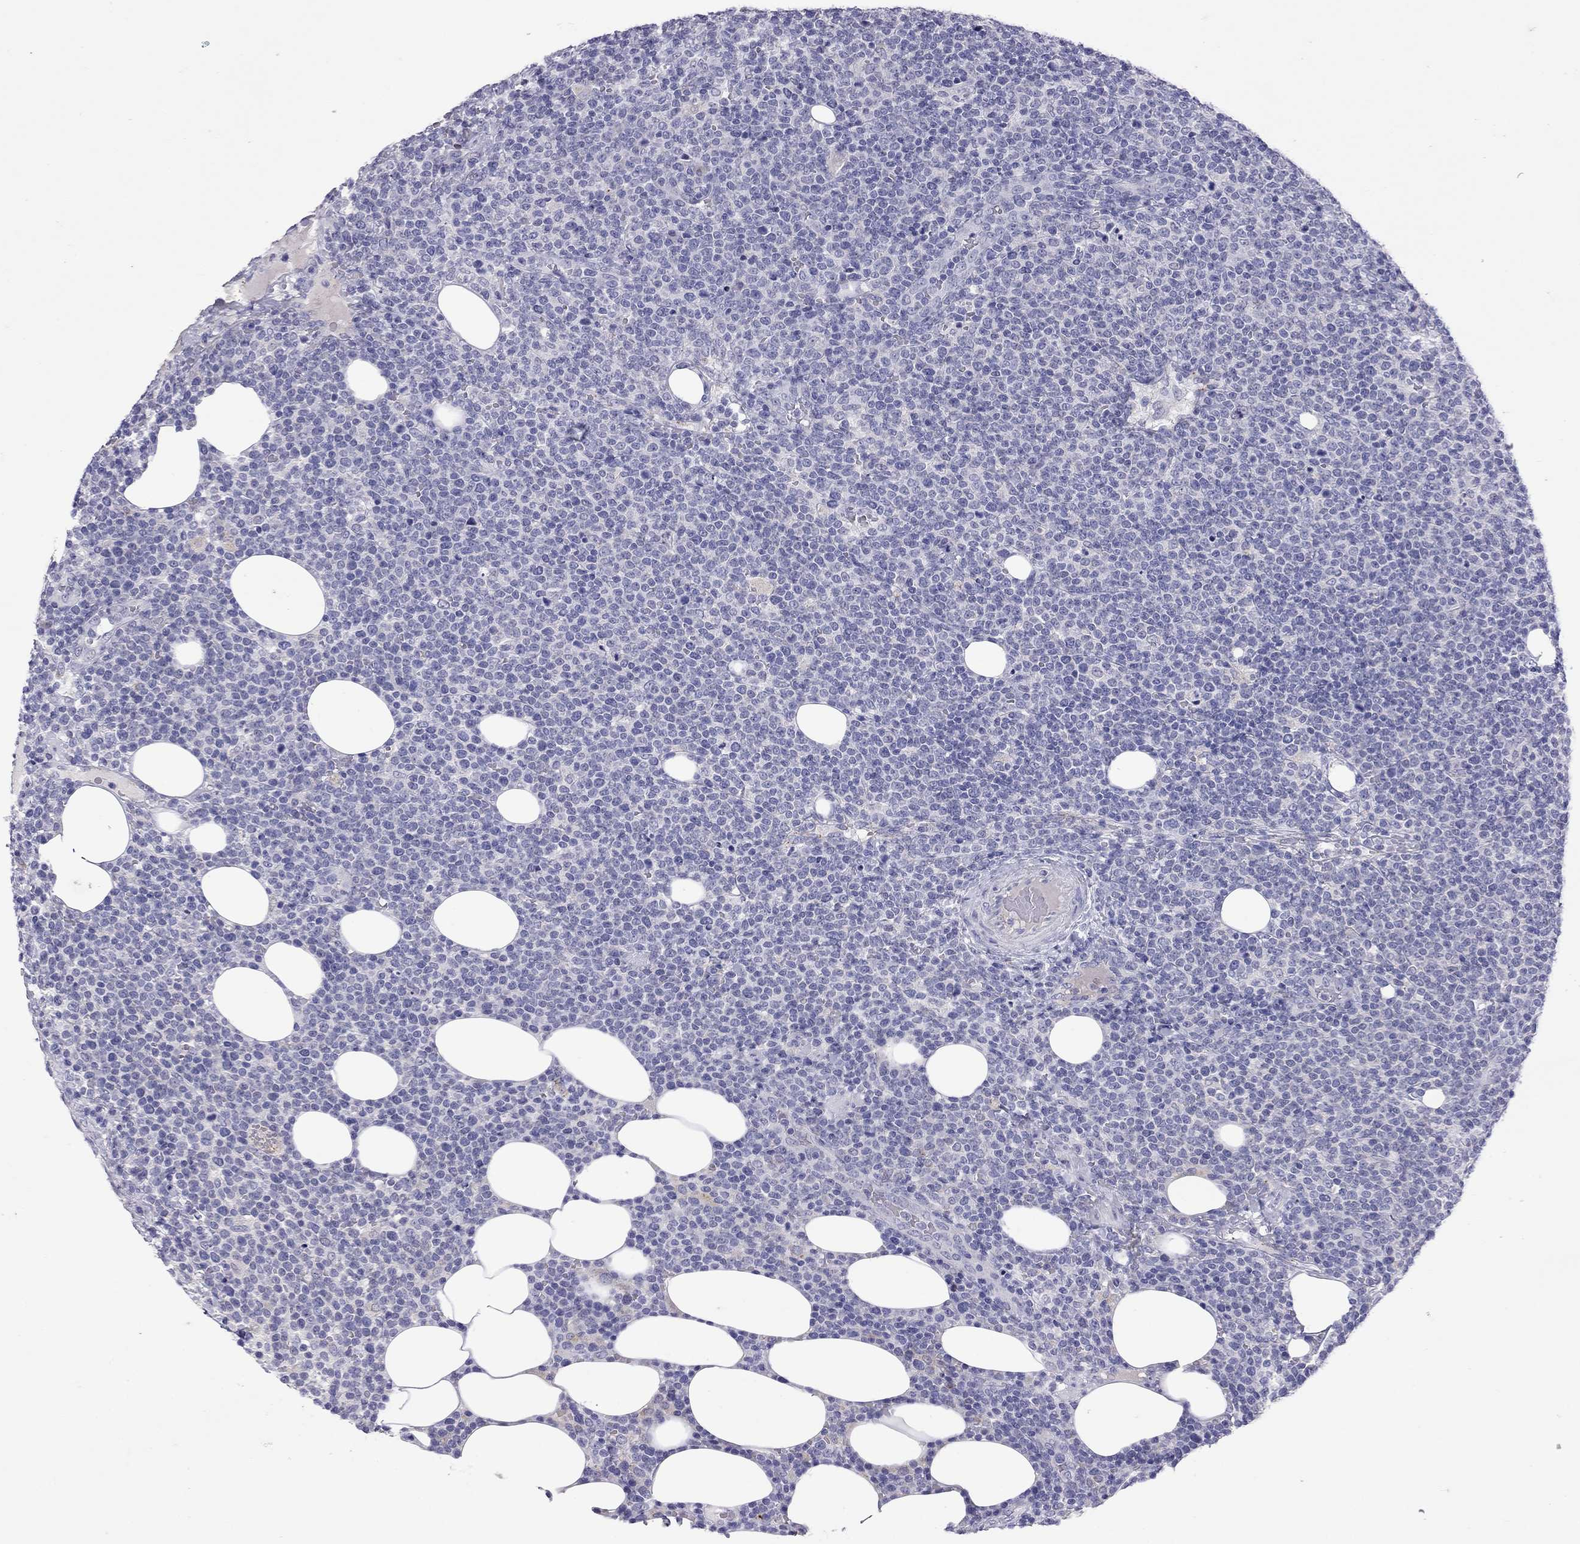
{"staining": {"intensity": "negative", "quantity": "none", "location": "none"}, "tissue": "lymphoma", "cell_type": "Tumor cells", "image_type": "cancer", "snomed": [{"axis": "morphology", "description": "Malignant lymphoma, non-Hodgkin's type, High grade"}, {"axis": "topography", "description": "Lymph node"}], "caption": "Immunohistochemical staining of human malignant lymphoma, non-Hodgkin's type (high-grade) exhibits no significant staining in tumor cells.", "gene": "SLAMF1", "patient": {"sex": "male", "age": 61}}